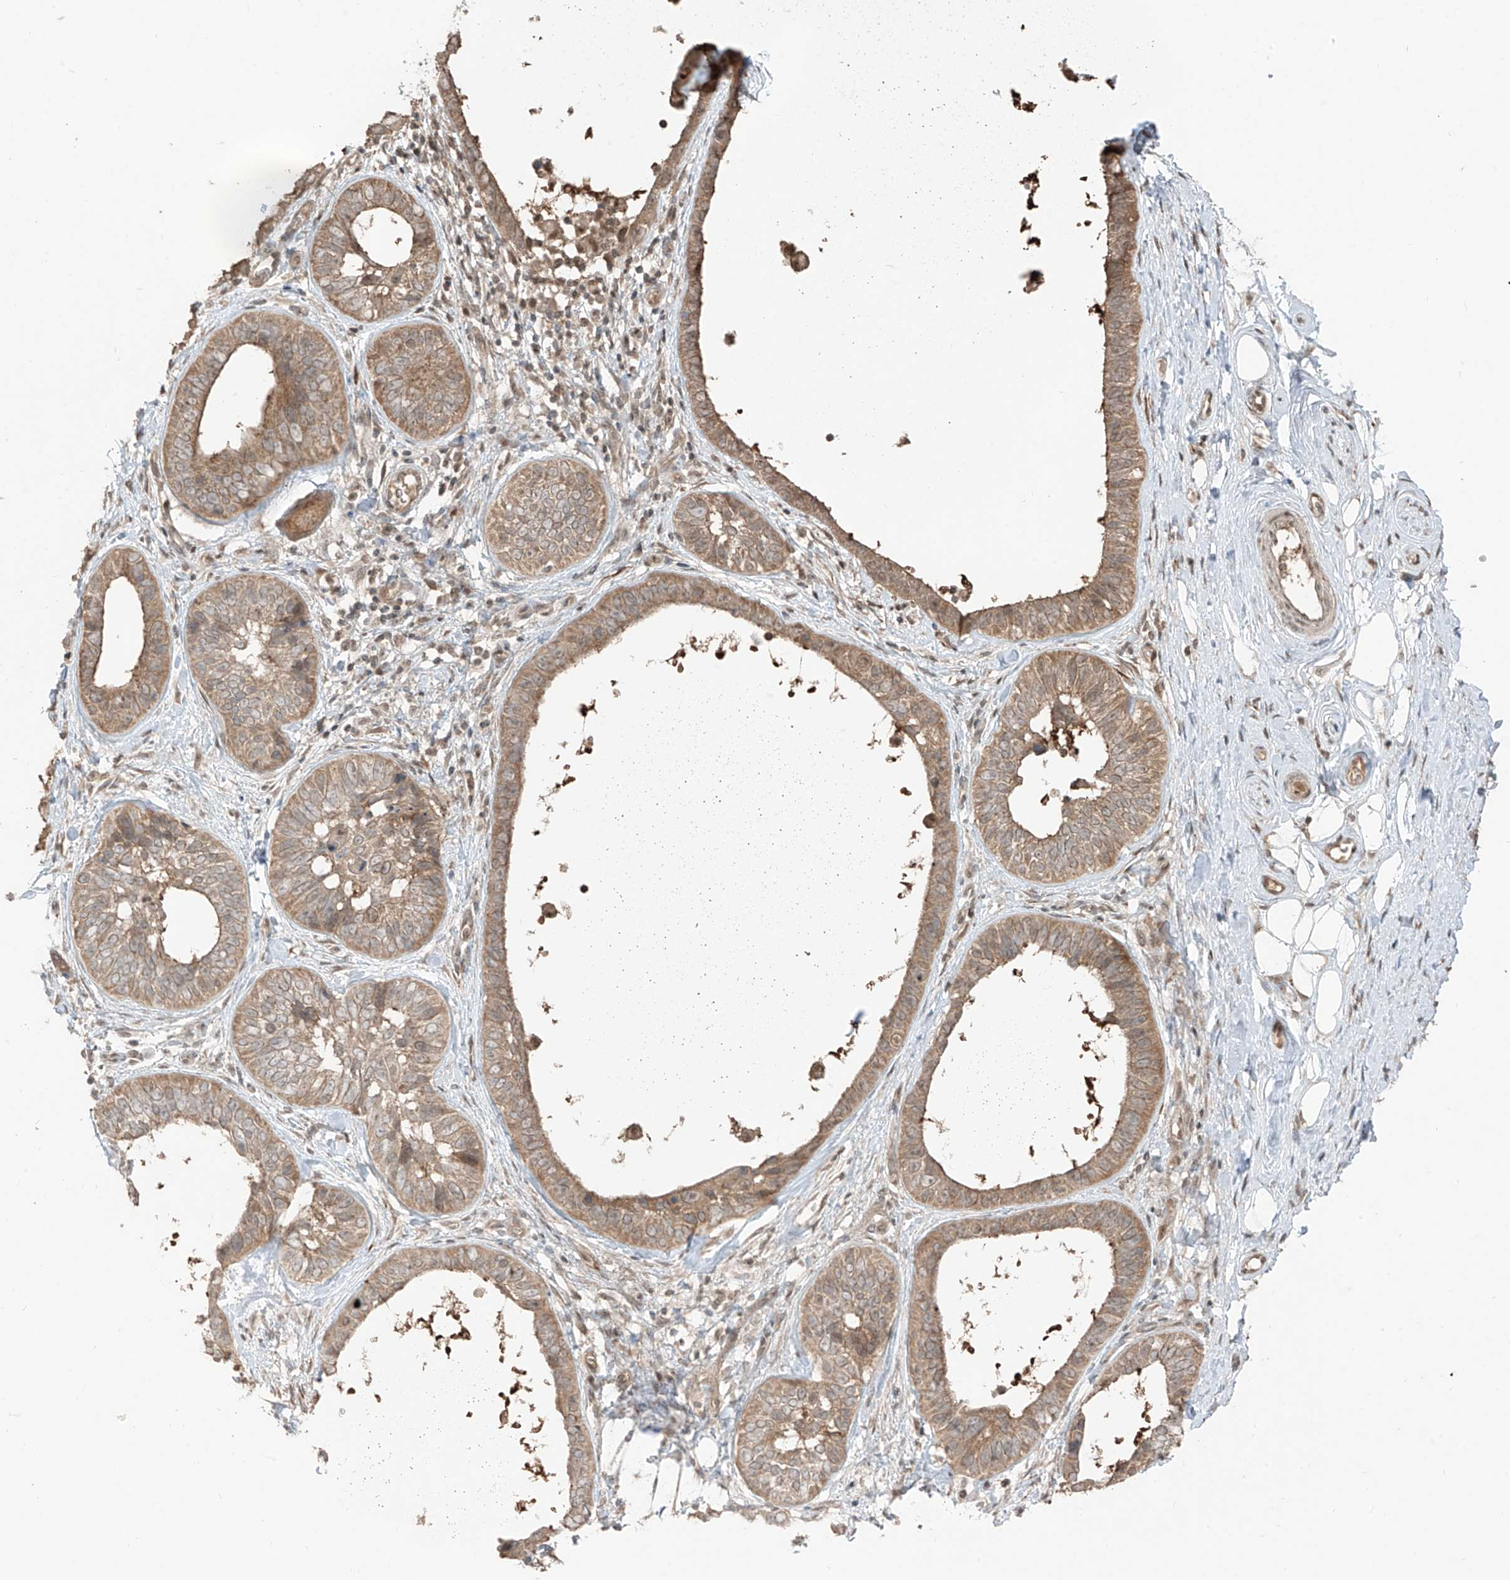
{"staining": {"intensity": "weak", "quantity": ">75%", "location": "cytoplasmic/membranous"}, "tissue": "skin cancer", "cell_type": "Tumor cells", "image_type": "cancer", "snomed": [{"axis": "morphology", "description": "Basal cell carcinoma"}, {"axis": "topography", "description": "Skin"}], "caption": "DAB (3,3'-diaminobenzidine) immunohistochemical staining of basal cell carcinoma (skin) exhibits weak cytoplasmic/membranous protein staining in about >75% of tumor cells. (Stains: DAB (3,3'-diaminobenzidine) in brown, nuclei in blue, Microscopy: brightfield microscopy at high magnification).", "gene": "COLGALT2", "patient": {"sex": "male", "age": 62}}